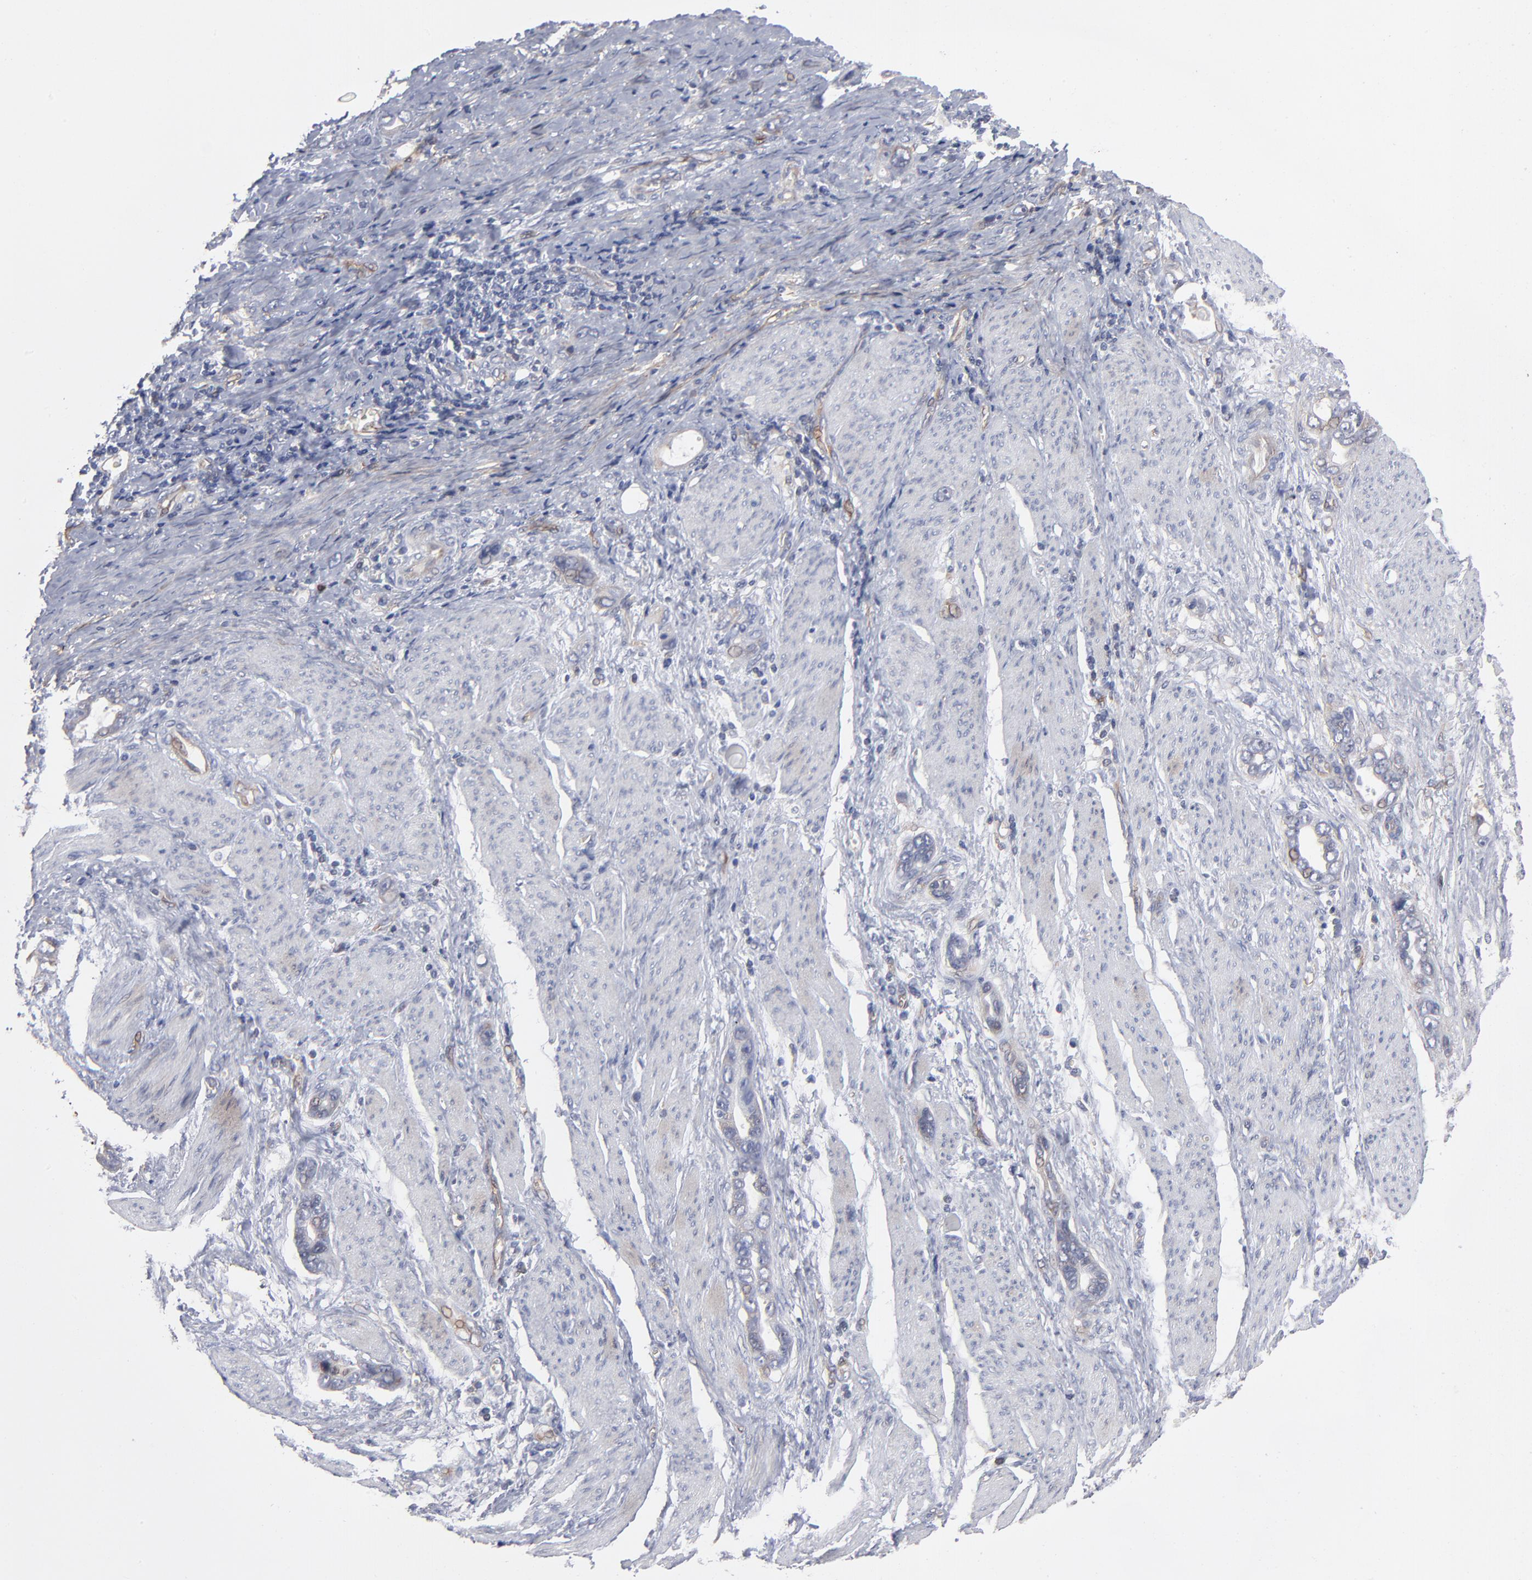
{"staining": {"intensity": "negative", "quantity": "none", "location": "none"}, "tissue": "stomach cancer", "cell_type": "Tumor cells", "image_type": "cancer", "snomed": [{"axis": "morphology", "description": "Adenocarcinoma, NOS"}, {"axis": "topography", "description": "Stomach"}], "caption": "This is an immunohistochemistry (IHC) histopathology image of human stomach cancer. There is no expression in tumor cells.", "gene": "PXN", "patient": {"sex": "male", "age": 78}}